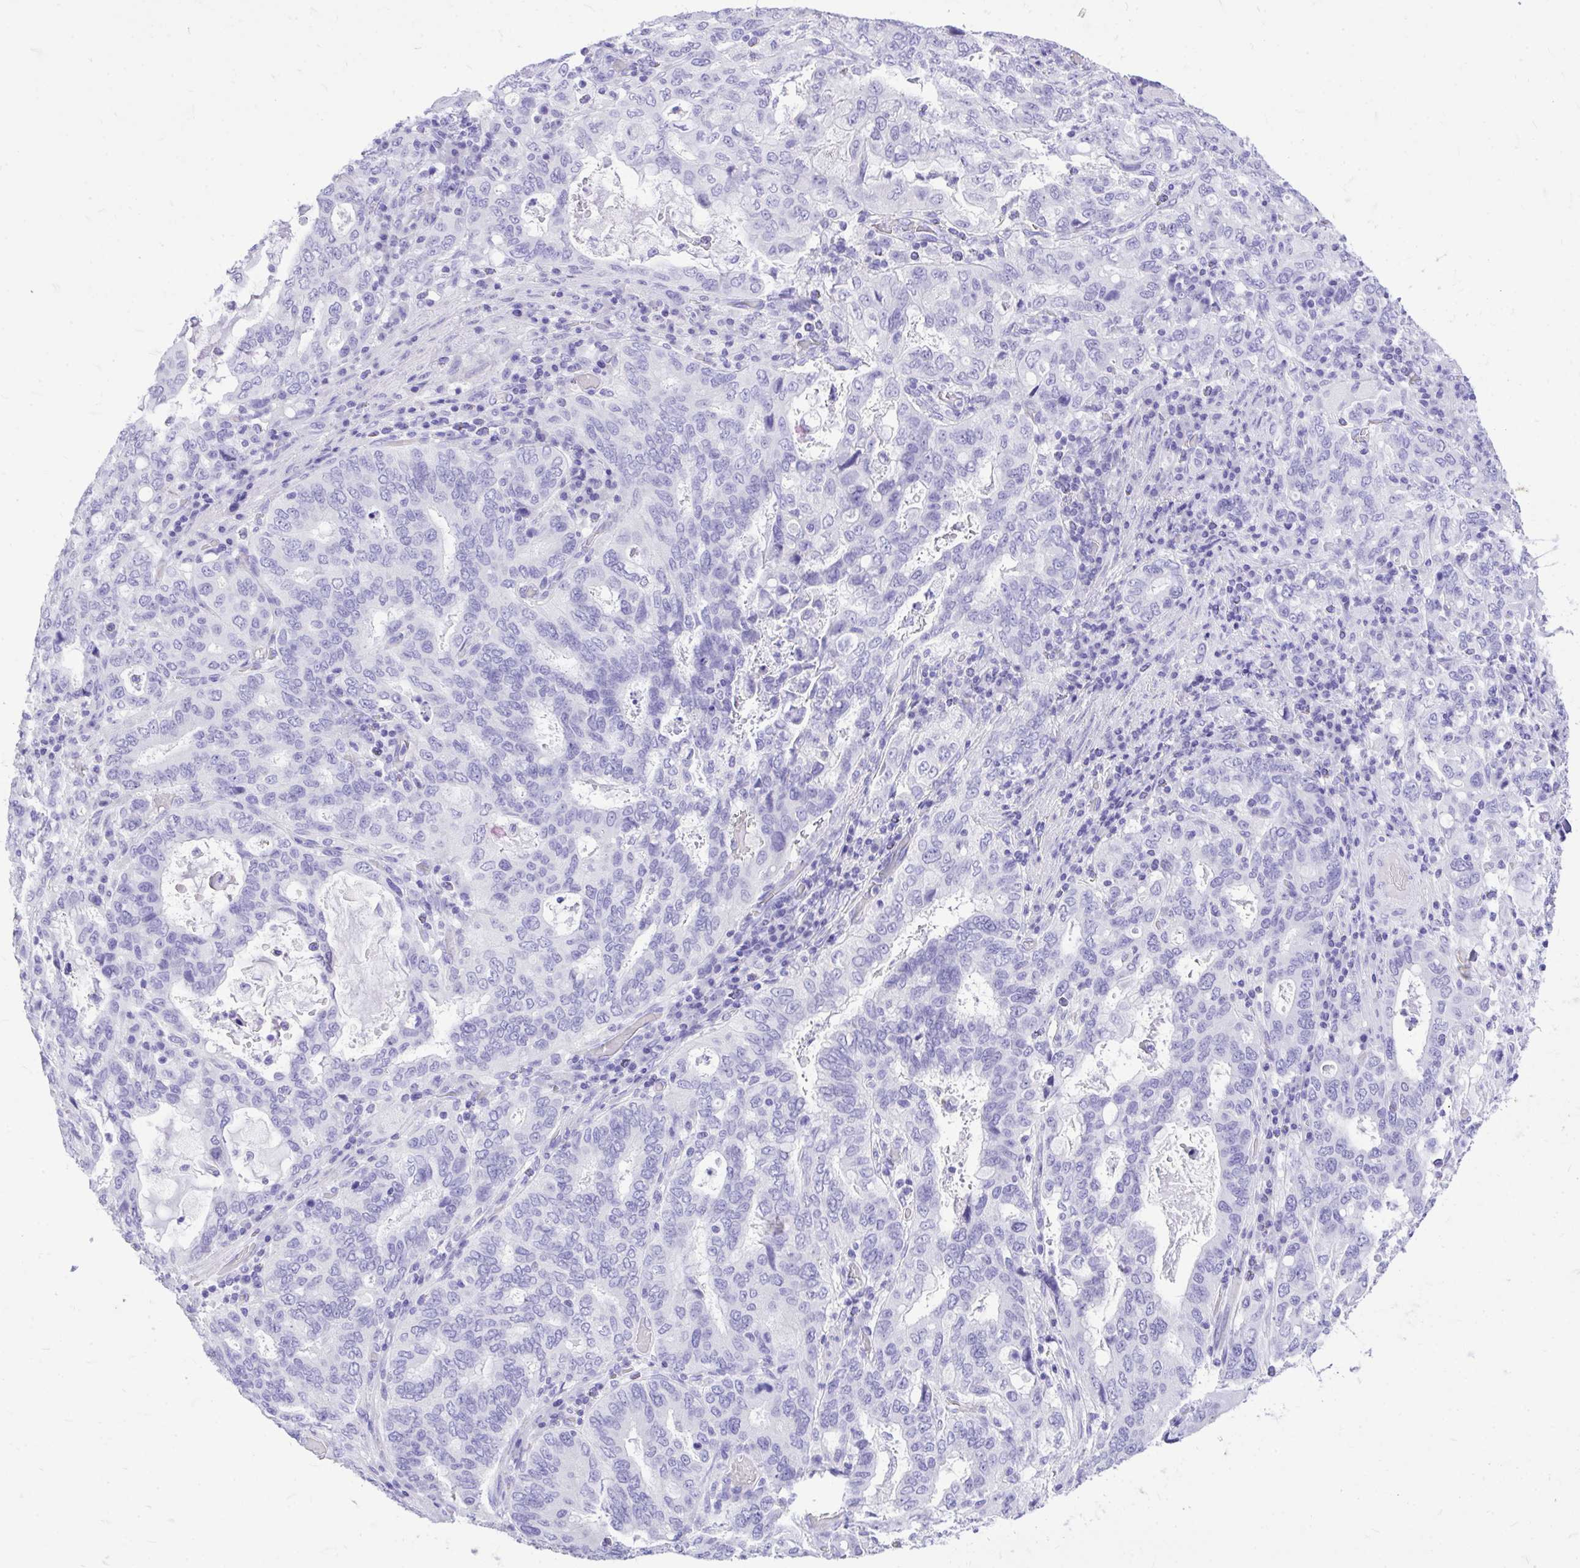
{"staining": {"intensity": "negative", "quantity": "none", "location": "none"}, "tissue": "stomach cancer", "cell_type": "Tumor cells", "image_type": "cancer", "snomed": [{"axis": "morphology", "description": "Adenocarcinoma, NOS"}, {"axis": "topography", "description": "Stomach, upper"}, {"axis": "topography", "description": "Stomach"}], "caption": "This micrograph is of stomach adenocarcinoma stained with immunohistochemistry to label a protein in brown with the nuclei are counter-stained blue. There is no staining in tumor cells.", "gene": "MON1A", "patient": {"sex": "male", "age": 62}}